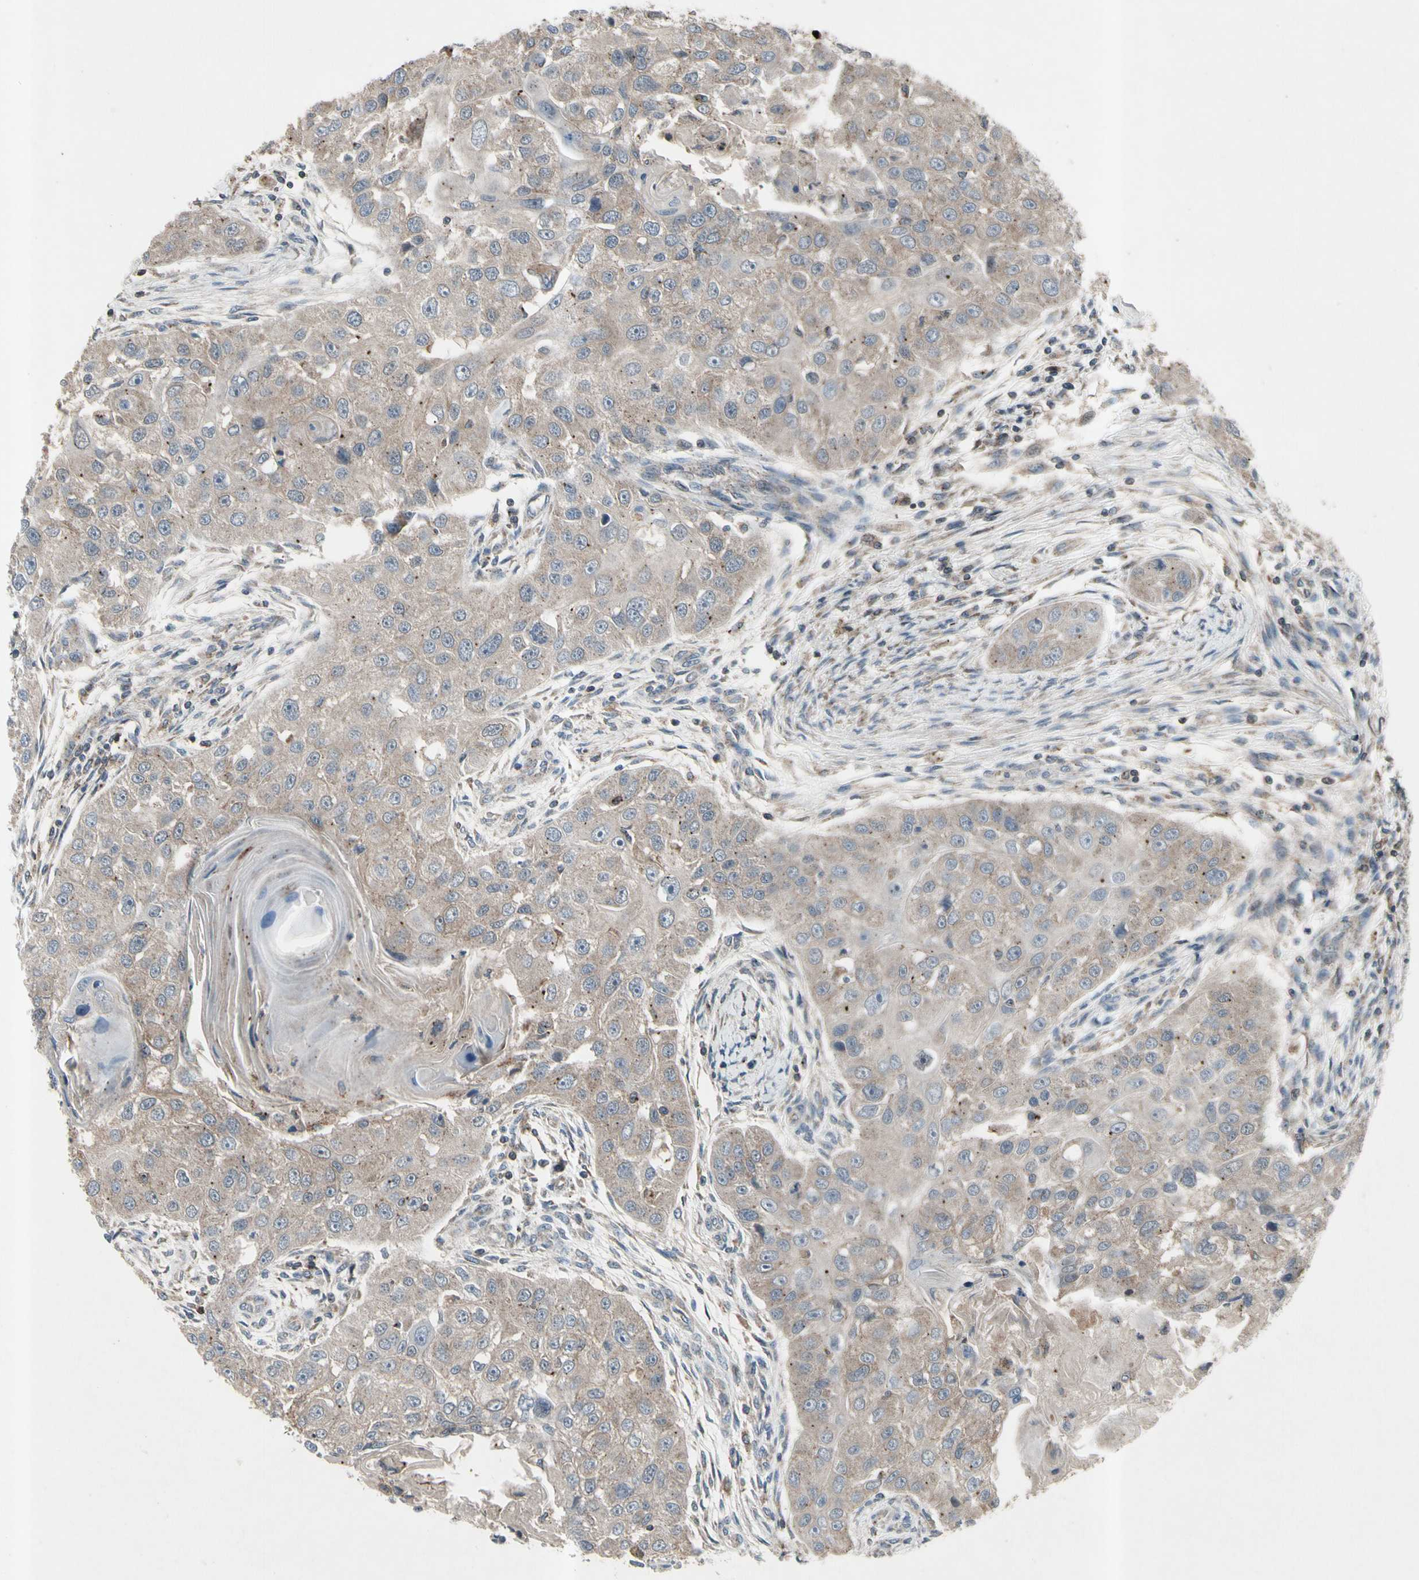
{"staining": {"intensity": "weak", "quantity": ">75%", "location": "cytoplasmic/membranous"}, "tissue": "head and neck cancer", "cell_type": "Tumor cells", "image_type": "cancer", "snomed": [{"axis": "morphology", "description": "Normal tissue, NOS"}, {"axis": "morphology", "description": "Squamous cell carcinoma, NOS"}, {"axis": "topography", "description": "Skeletal muscle"}, {"axis": "topography", "description": "Head-Neck"}], "caption": "Weak cytoplasmic/membranous expression is appreciated in about >75% of tumor cells in head and neck cancer (squamous cell carcinoma).", "gene": "NMI", "patient": {"sex": "male", "age": 51}}